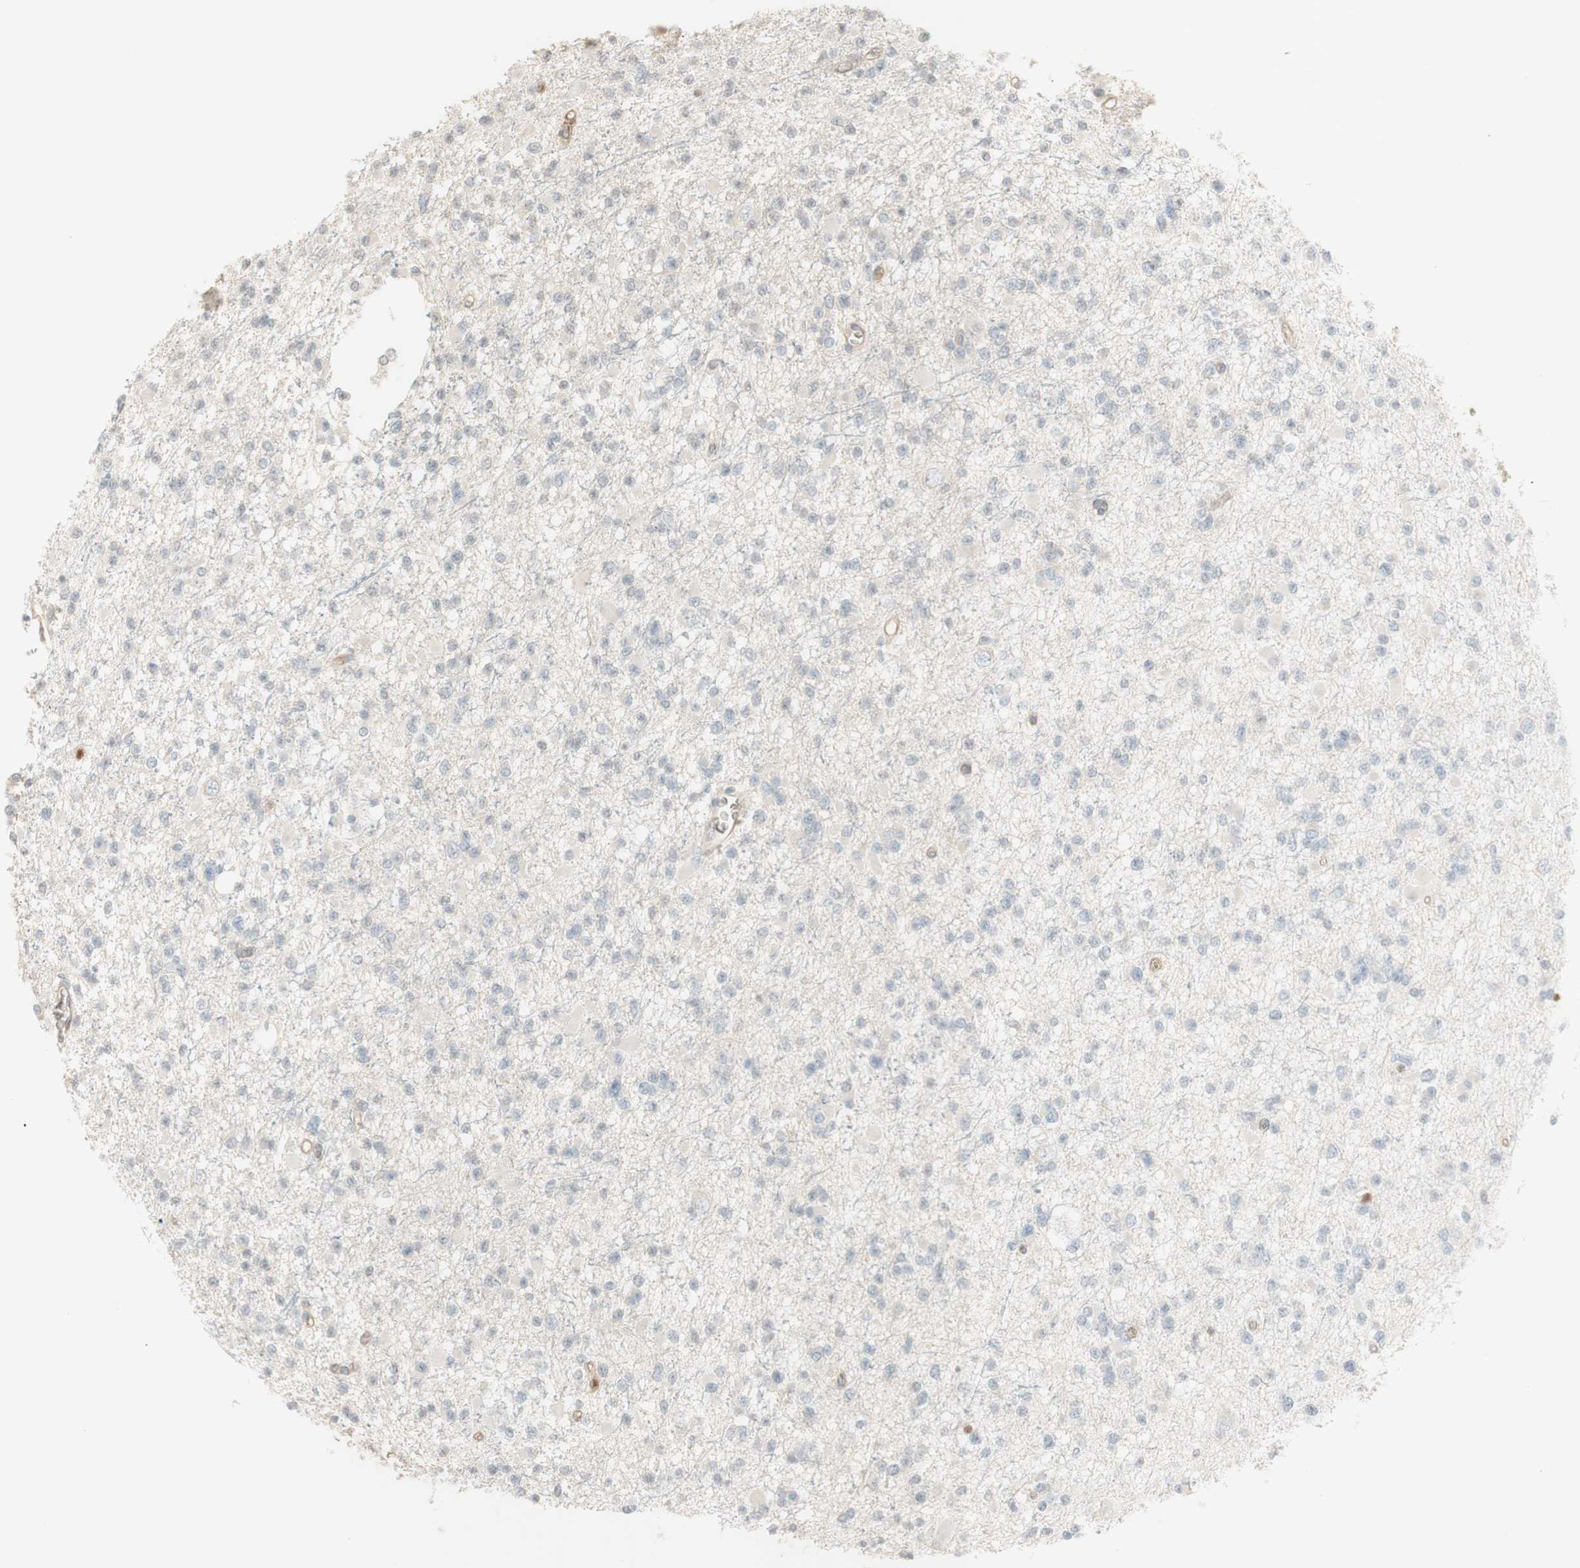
{"staining": {"intensity": "negative", "quantity": "none", "location": "none"}, "tissue": "glioma", "cell_type": "Tumor cells", "image_type": "cancer", "snomed": [{"axis": "morphology", "description": "Glioma, malignant, Low grade"}, {"axis": "topography", "description": "Brain"}], "caption": "Malignant glioma (low-grade) was stained to show a protein in brown. There is no significant positivity in tumor cells.", "gene": "NID1", "patient": {"sex": "female", "age": 22}}